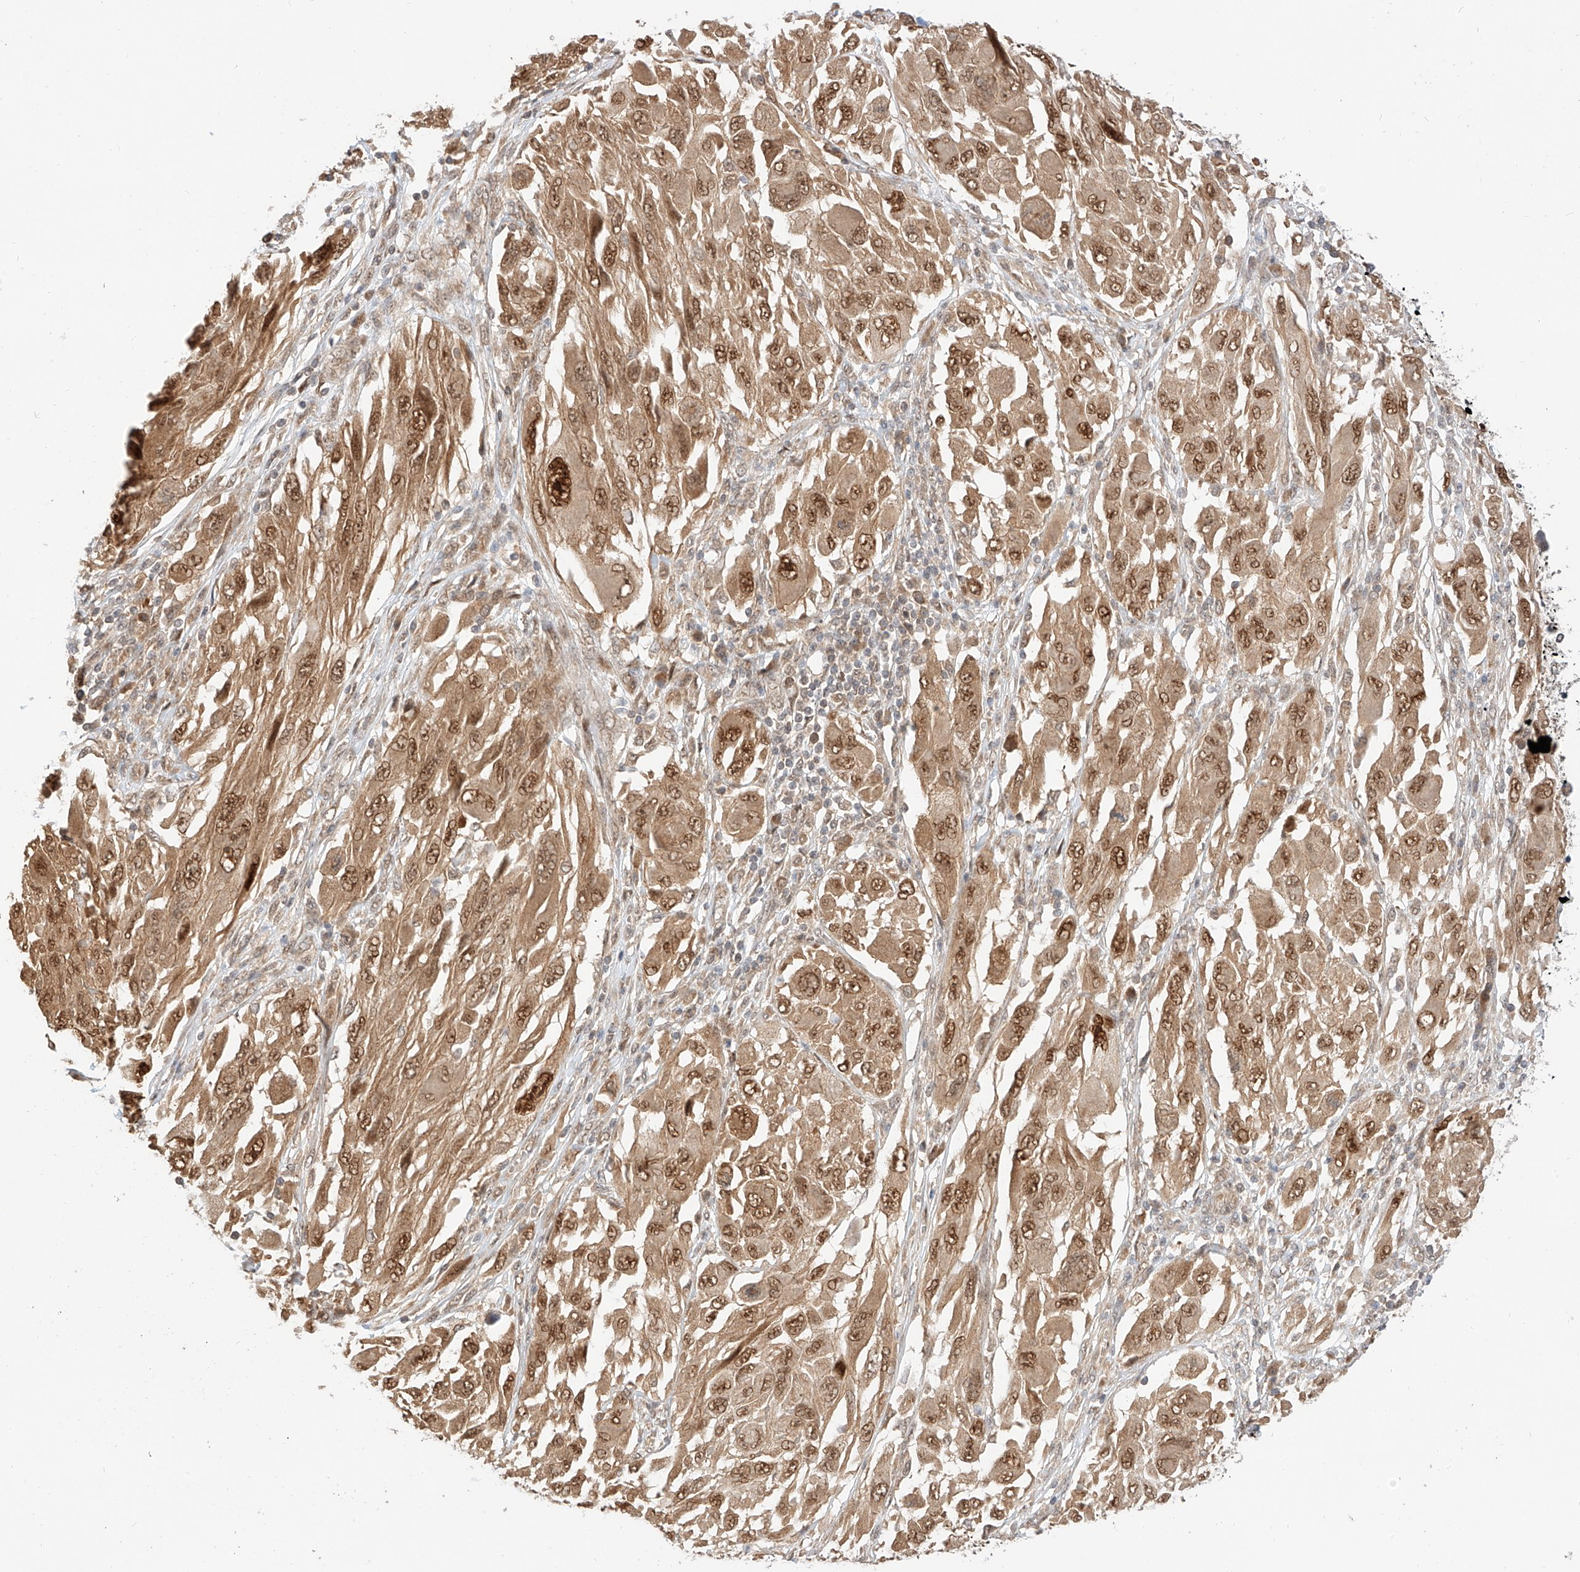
{"staining": {"intensity": "moderate", "quantity": ">75%", "location": "cytoplasmic/membranous,nuclear"}, "tissue": "melanoma", "cell_type": "Tumor cells", "image_type": "cancer", "snomed": [{"axis": "morphology", "description": "Malignant melanoma, NOS"}, {"axis": "topography", "description": "Skin"}], "caption": "Protein staining by immunohistochemistry reveals moderate cytoplasmic/membranous and nuclear expression in about >75% of tumor cells in melanoma.", "gene": "EIF4H", "patient": {"sex": "female", "age": 91}}